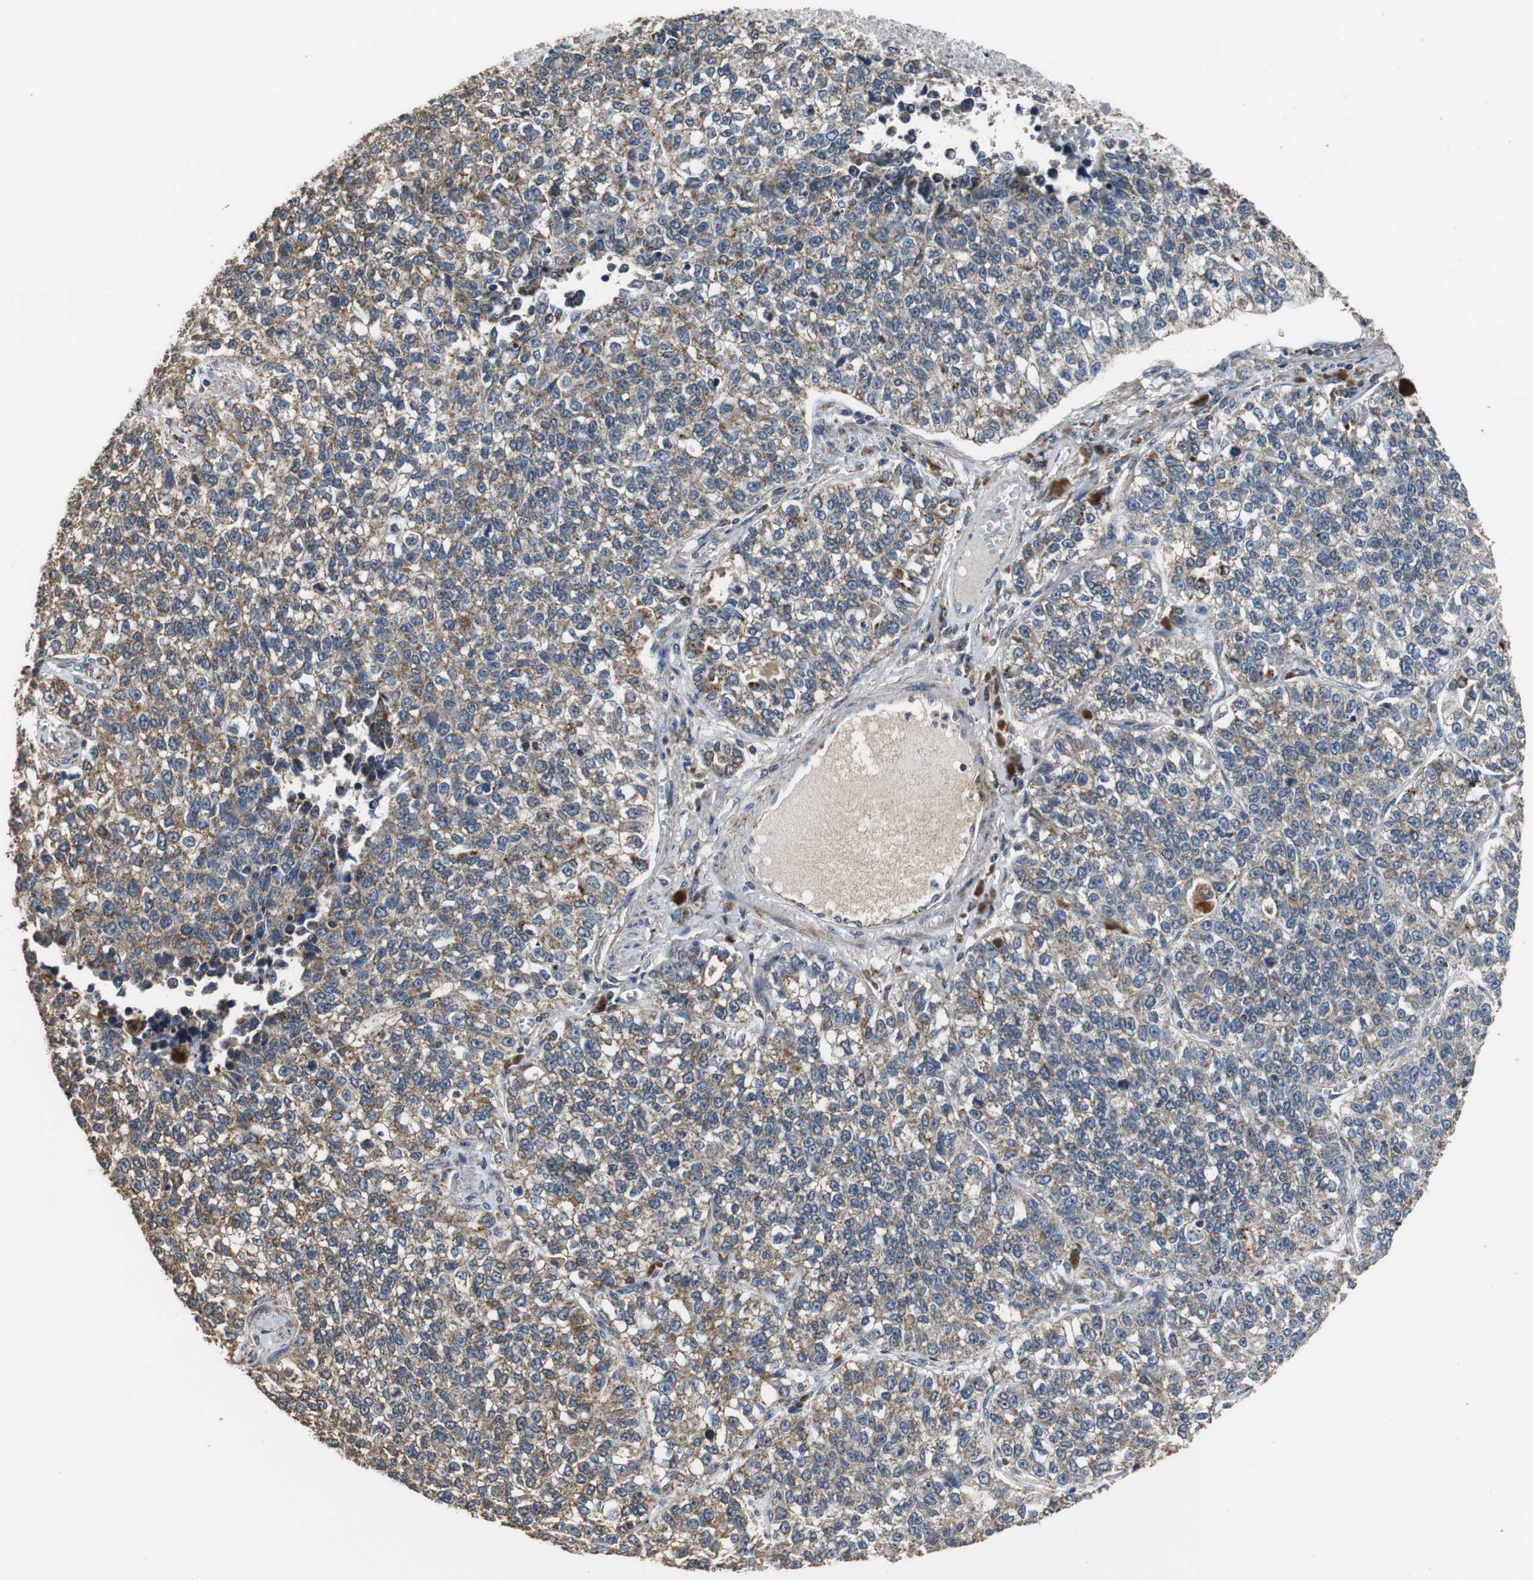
{"staining": {"intensity": "weak", "quantity": "25%-75%", "location": "cytoplasmic/membranous"}, "tissue": "lung cancer", "cell_type": "Tumor cells", "image_type": "cancer", "snomed": [{"axis": "morphology", "description": "Adenocarcinoma, NOS"}, {"axis": "topography", "description": "Lung"}], "caption": "Weak cytoplasmic/membranous positivity for a protein is seen in approximately 25%-75% of tumor cells of lung adenocarcinoma using IHC.", "gene": "NNT", "patient": {"sex": "male", "age": 49}}